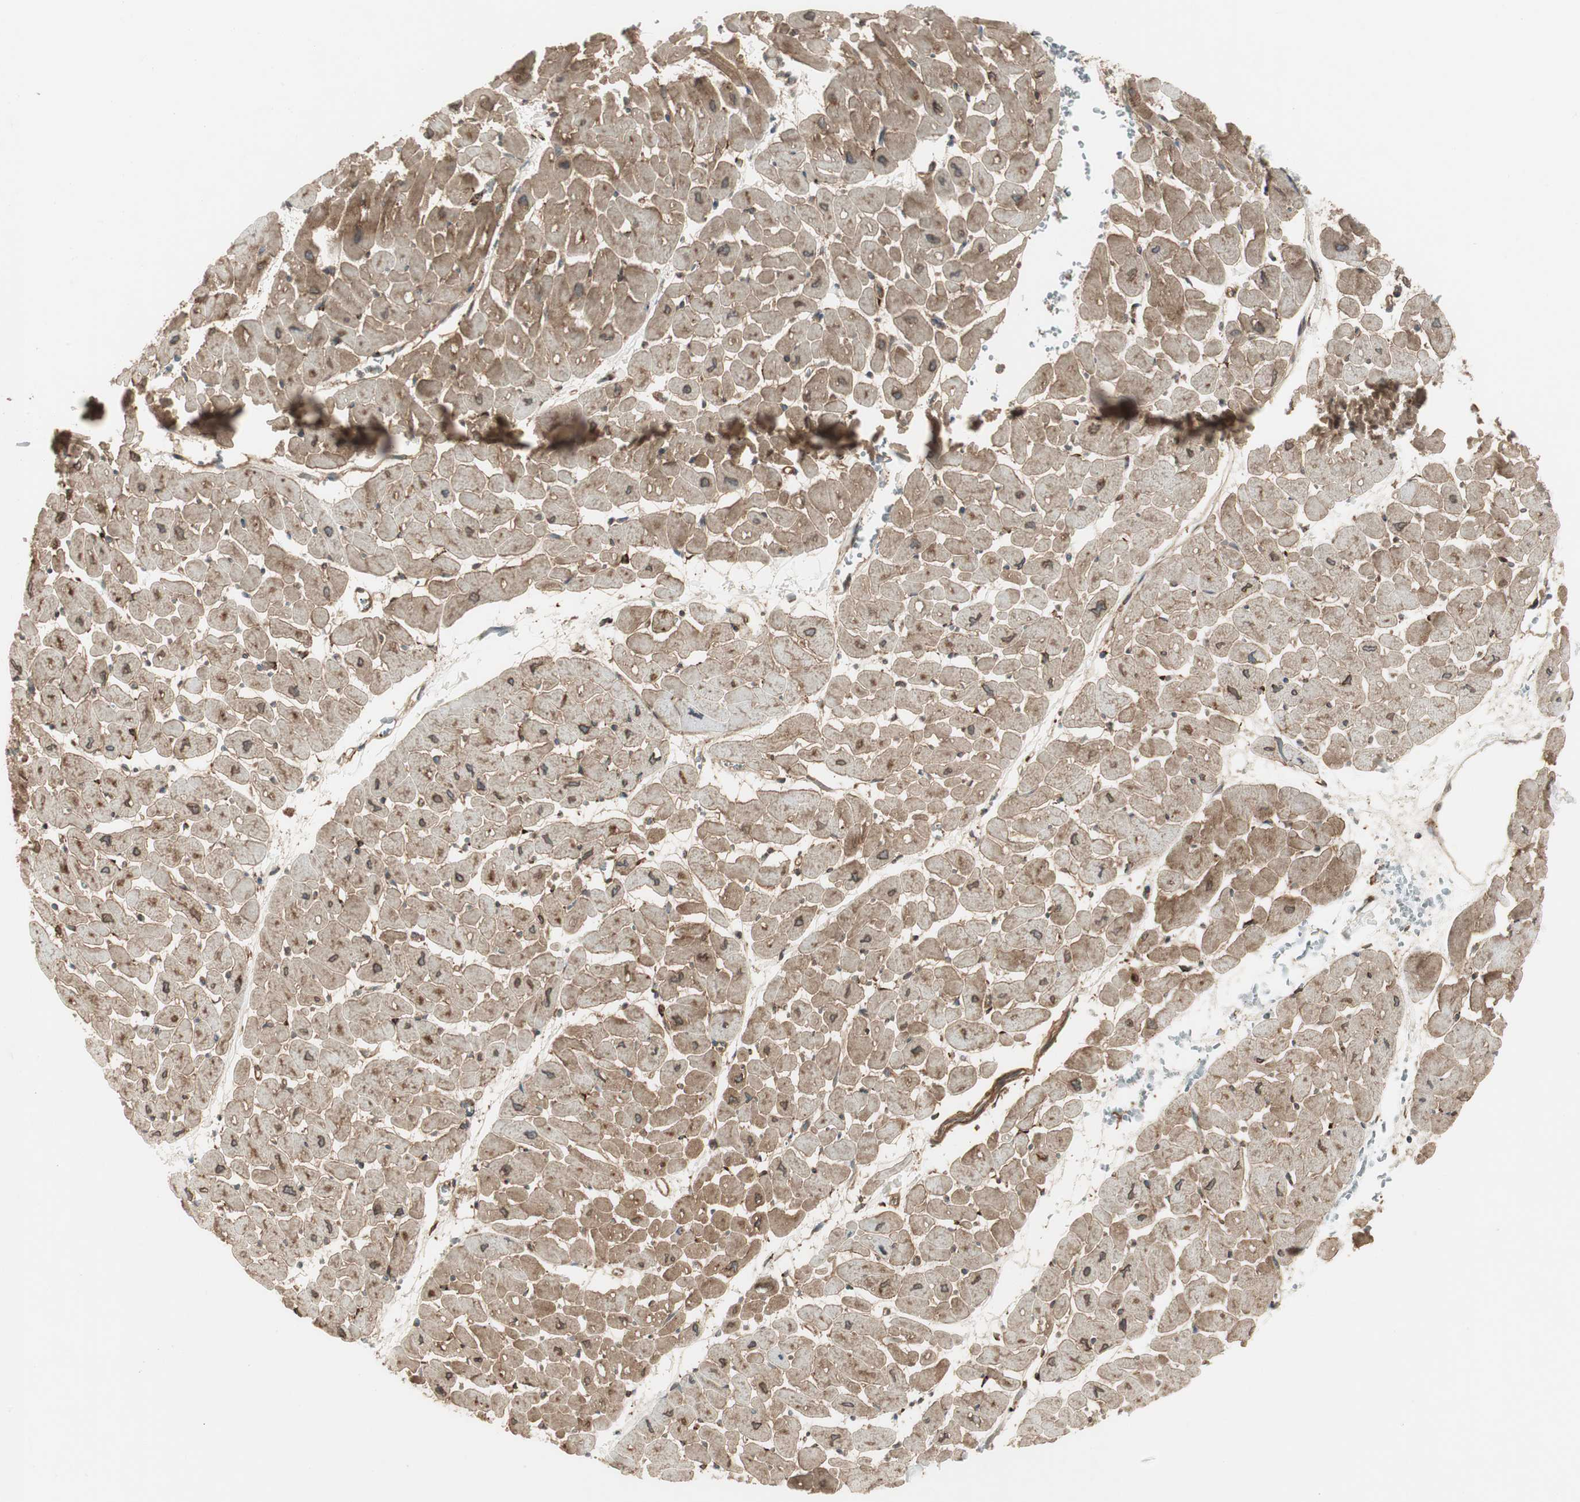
{"staining": {"intensity": "moderate", "quantity": ">75%", "location": "cytoplasmic/membranous"}, "tissue": "heart muscle", "cell_type": "Cardiomyocytes", "image_type": "normal", "snomed": [{"axis": "morphology", "description": "Normal tissue, NOS"}, {"axis": "topography", "description": "Heart"}], "caption": "Immunohistochemical staining of benign heart muscle demonstrates medium levels of moderate cytoplasmic/membranous staining in approximately >75% of cardiomyocytes.", "gene": "PRKG1", "patient": {"sex": "male", "age": 45}}